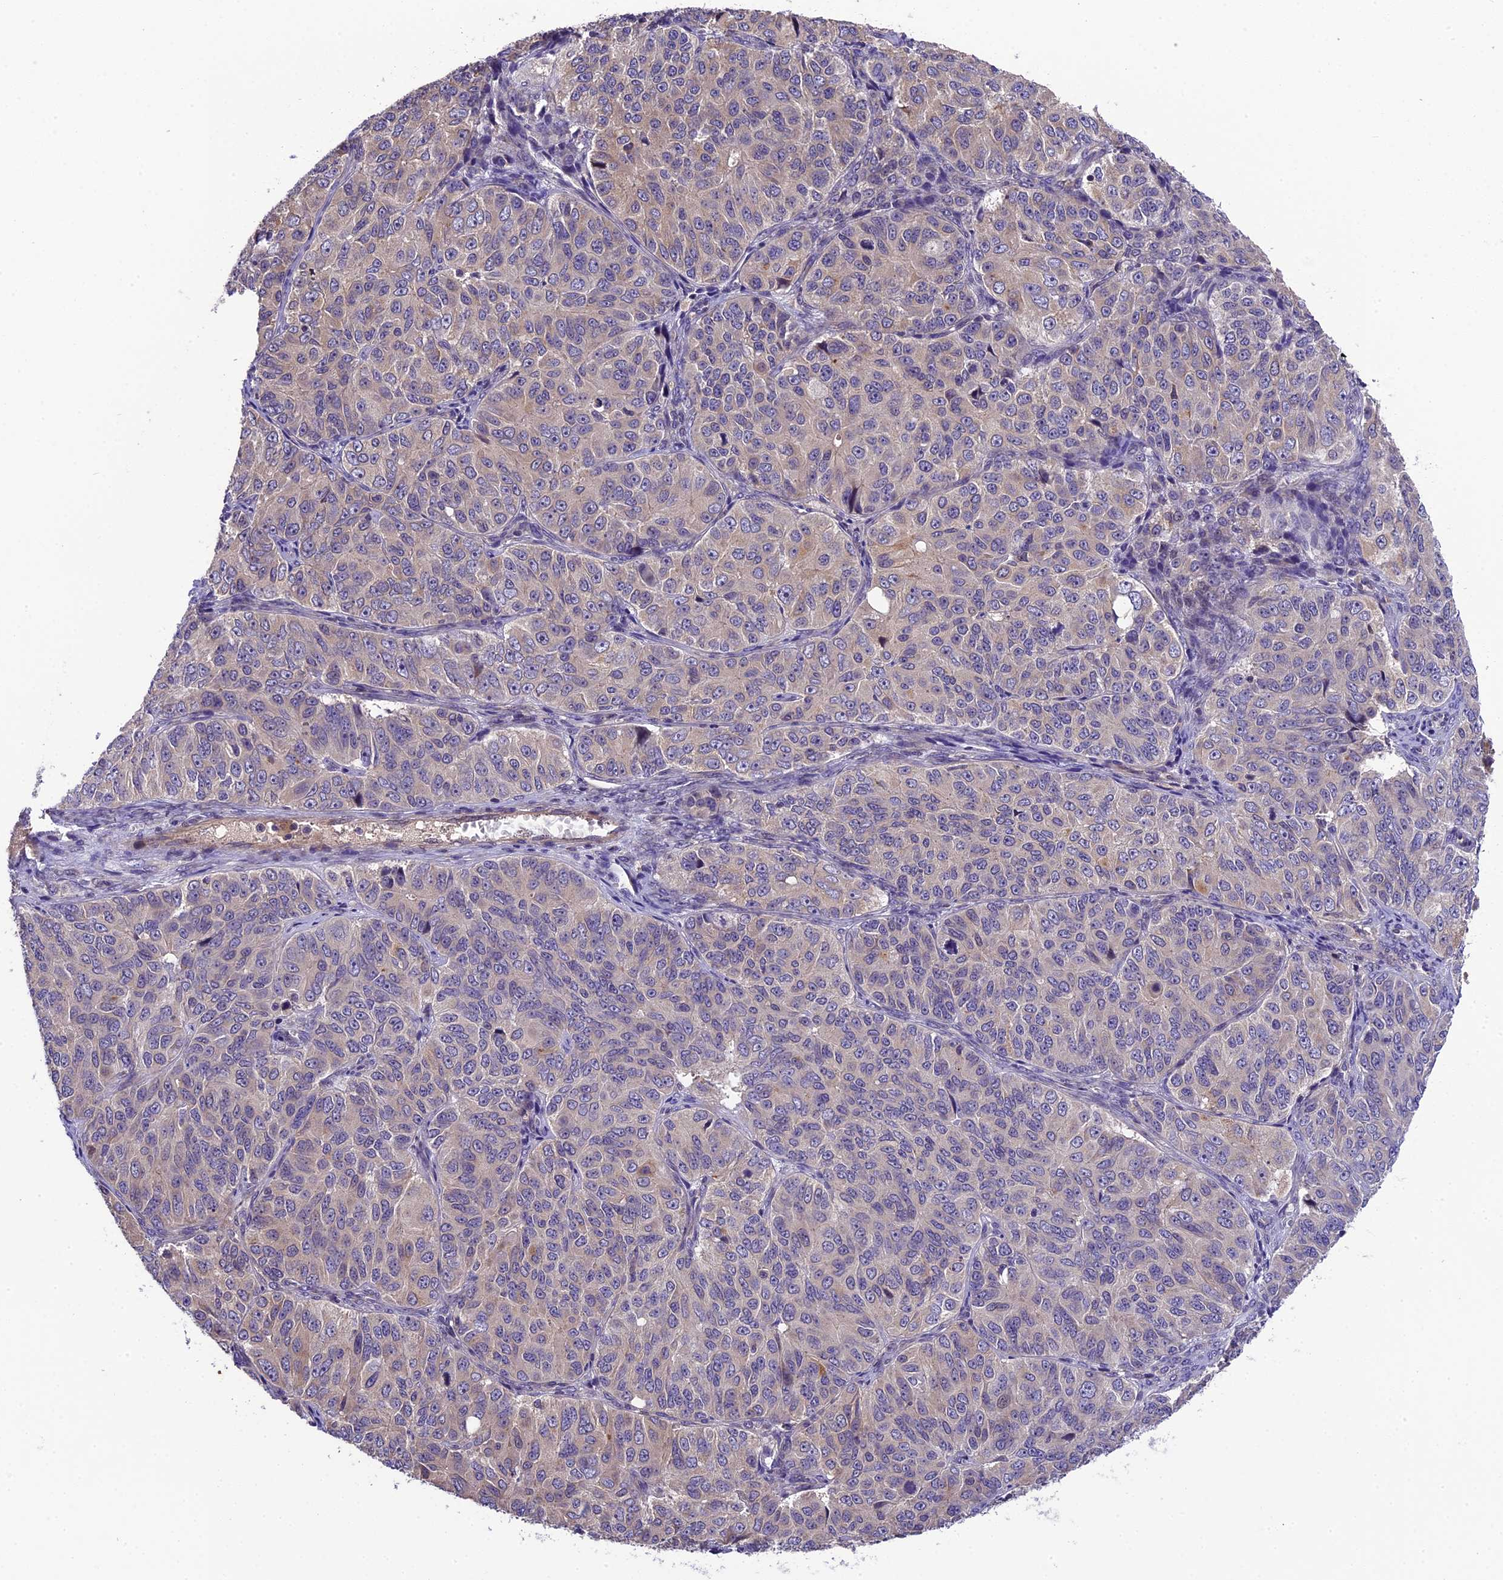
{"staining": {"intensity": "negative", "quantity": "none", "location": "none"}, "tissue": "ovarian cancer", "cell_type": "Tumor cells", "image_type": "cancer", "snomed": [{"axis": "morphology", "description": "Carcinoma, endometroid"}, {"axis": "topography", "description": "Ovary"}], "caption": "Human ovarian endometroid carcinoma stained for a protein using immunohistochemistry reveals no staining in tumor cells.", "gene": "ABCC10", "patient": {"sex": "female", "age": 51}}